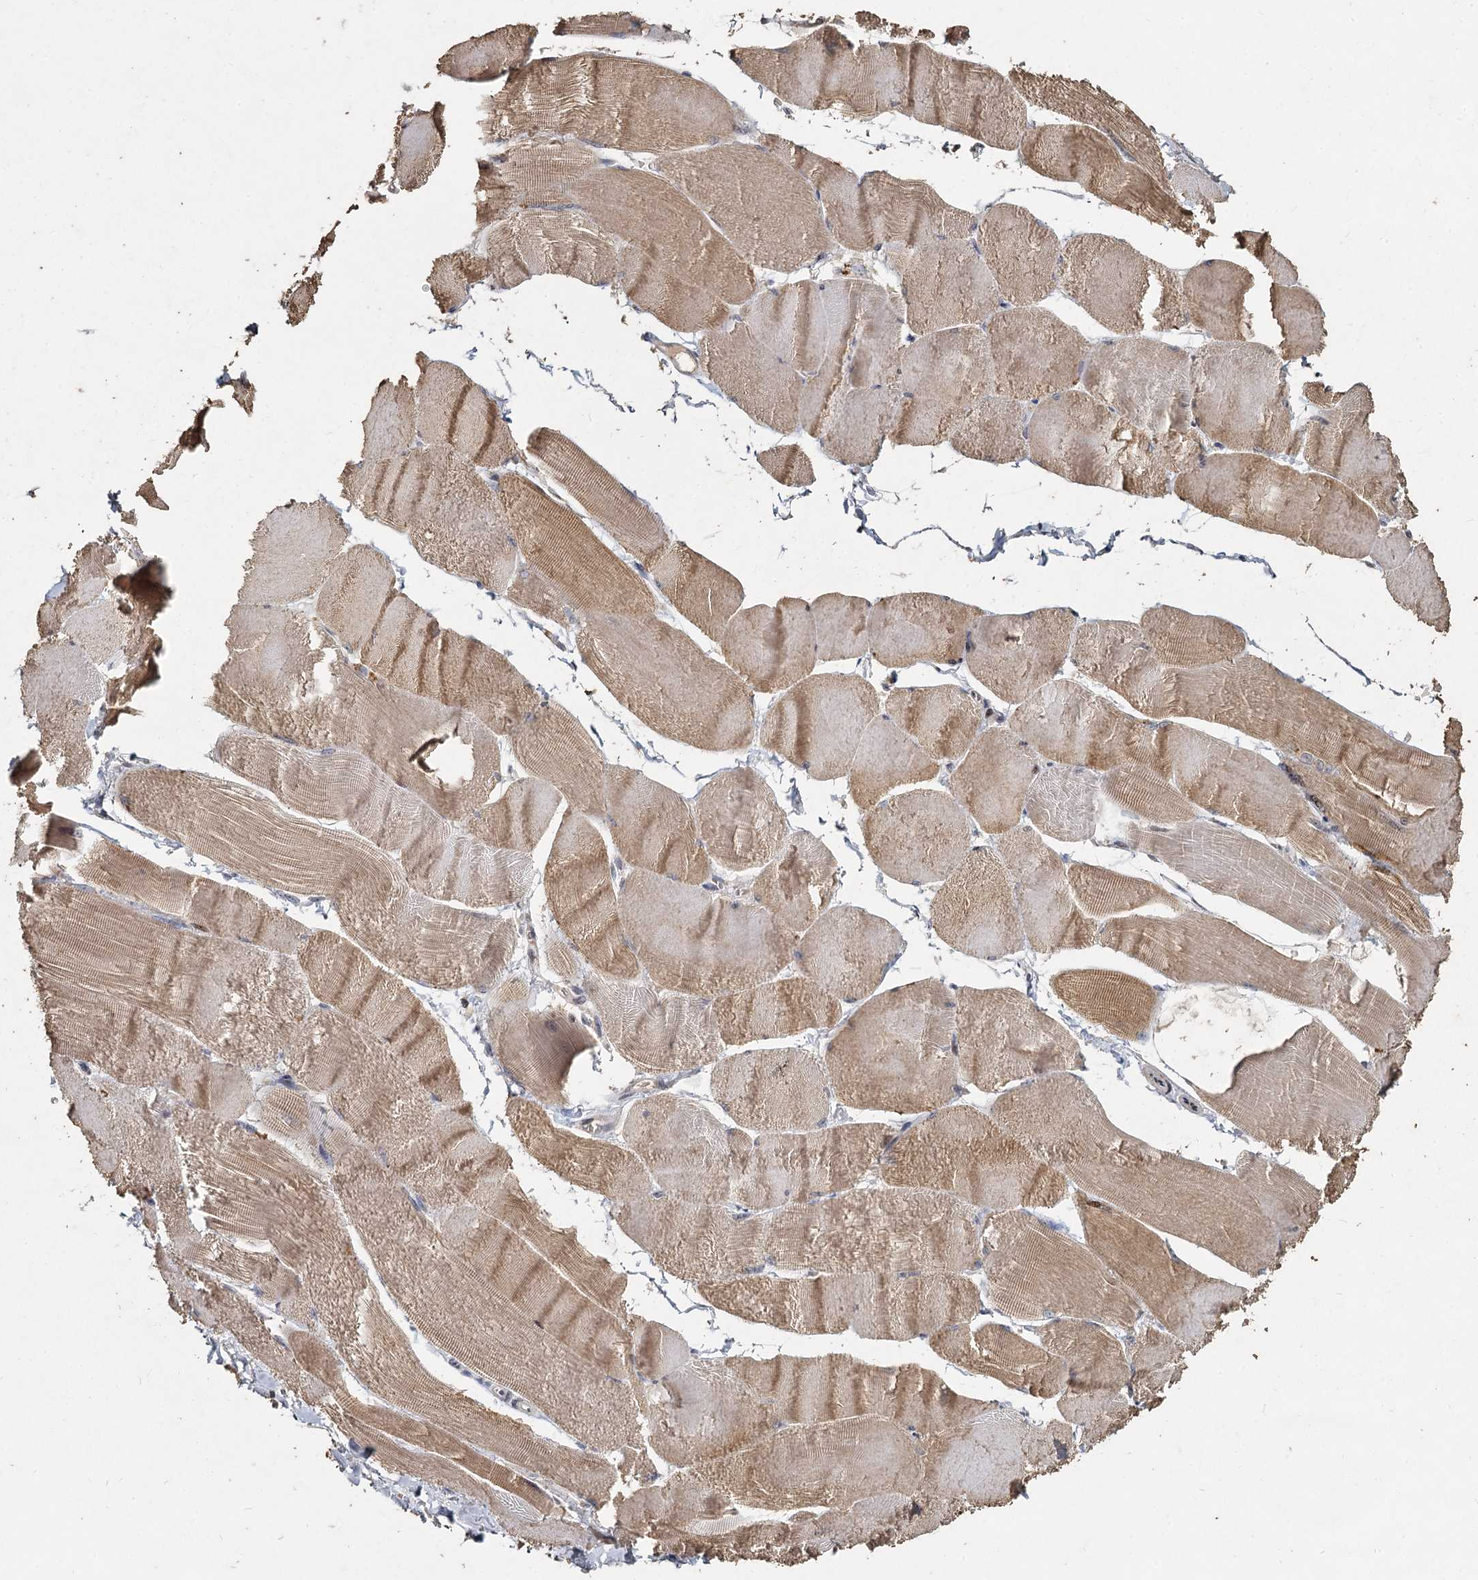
{"staining": {"intensity": "moderate", "quantity": "25%-75%", "location": "cytoplasmic/membranous"}, "tissue": "skeletal muscle", "cell_type": "Myocytes", "image_type": "normal", "snomed": [{"axis": "morphology", "description": "Normal tissue, NOS"}, {"axis": "morphology", "description": "Basal cell carcinoma"}, {"axis": "topography", "description": "Skeletal muscle"}], "caption": "Immunohistochemistry of normal human skeletal muscle reveals medium levels of moderate cytoplasmic/membranous staining in about 25%-75% of myocytes.", "gene": "CCDC61", "patient": {"sex": "female", "age": 64}}